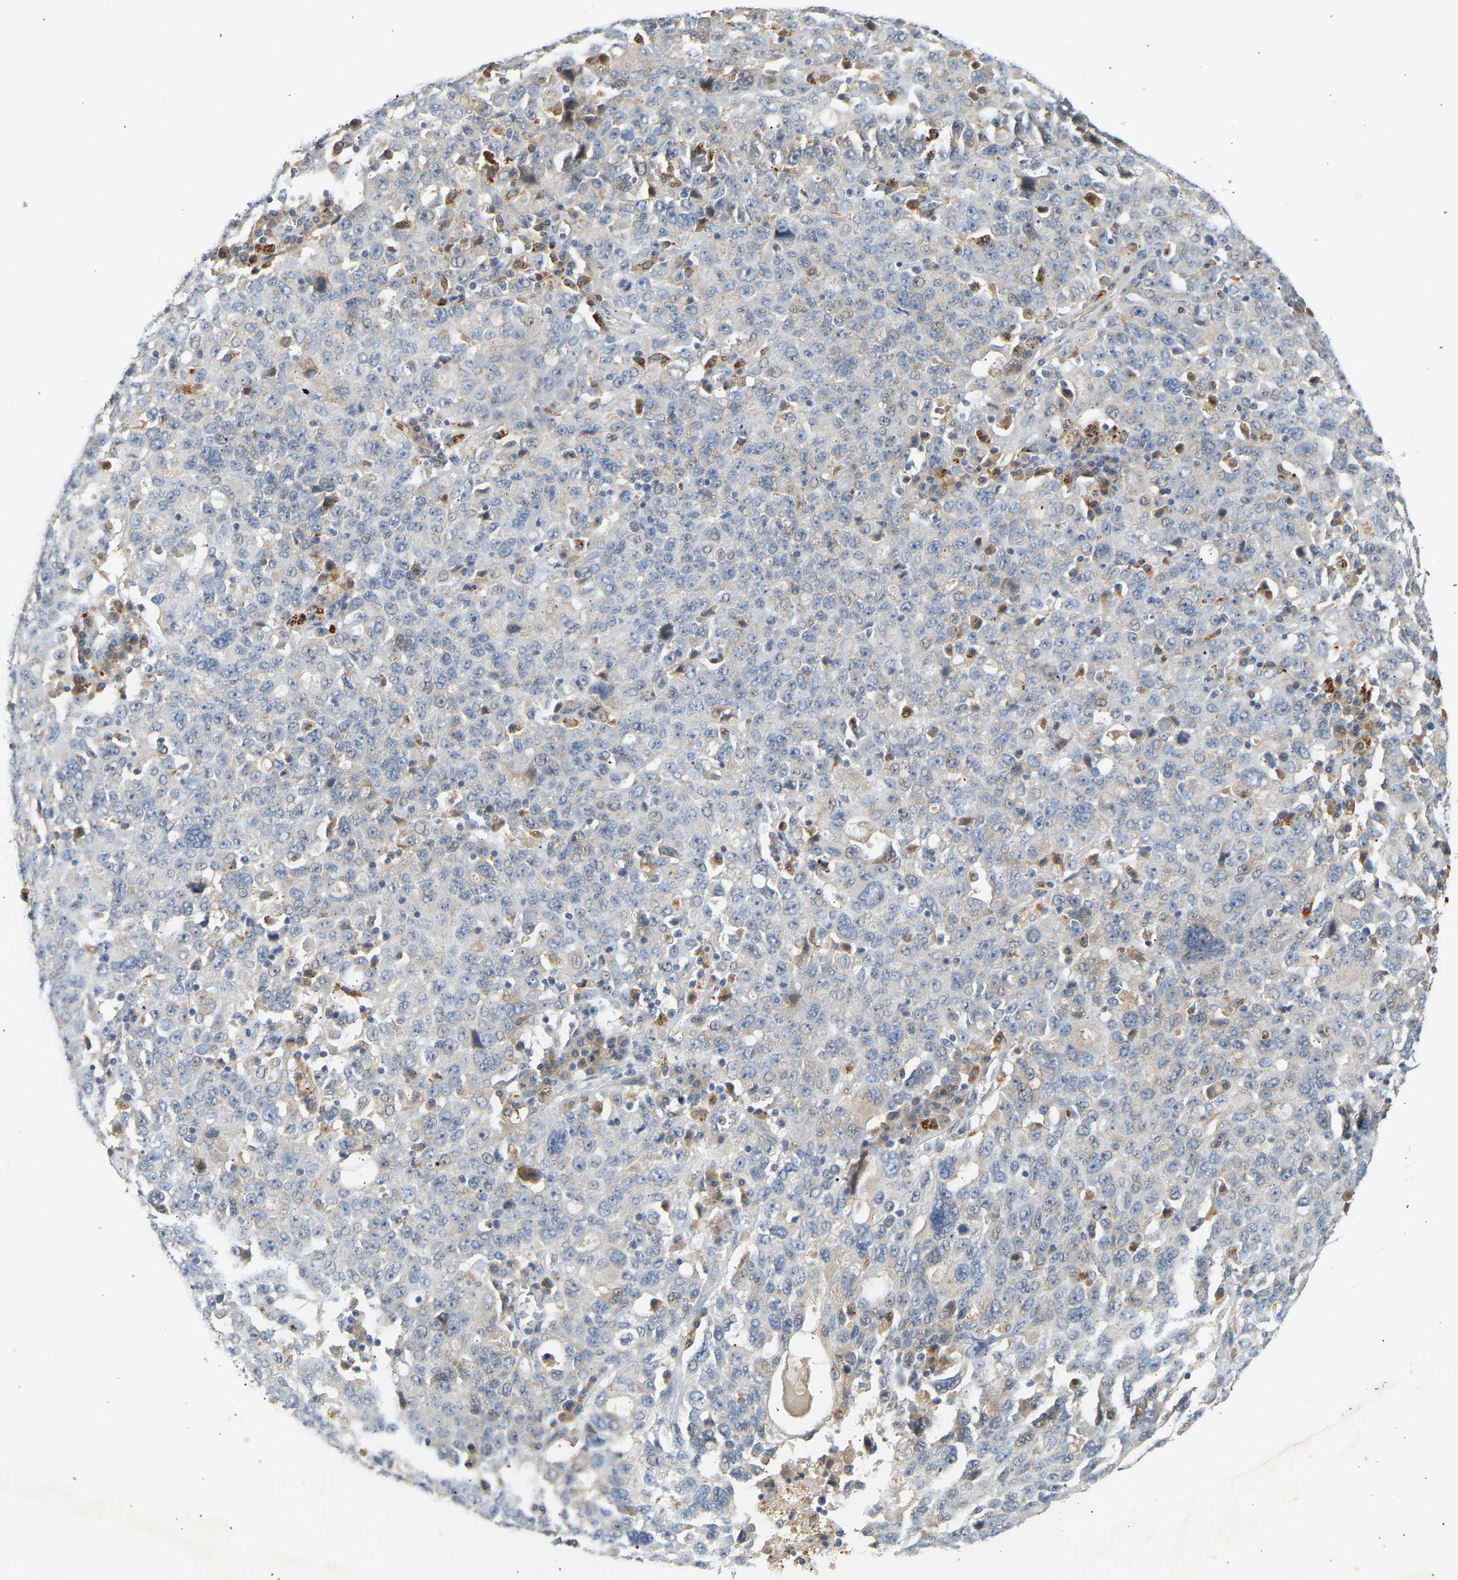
{"staining": {"intensity": "negative", "quantity": "none", "location": "none"}, "tissue": "ovarian cancer", "cell_type": "Tumor cells", "image_type": "cancer", "snomed": [{"axis": "morphology", "description": "Carcinoma, endometroid"}, {"axis": "topography", "description": "Ovary"}], "caption": "Immunohistochemical staining of human ovarian cancer (endometroid carcinoma) reveals no significant positivity in tumor cells.", "gene": "ENTHD1", "patient": {"sex": "female", "age": 62}}